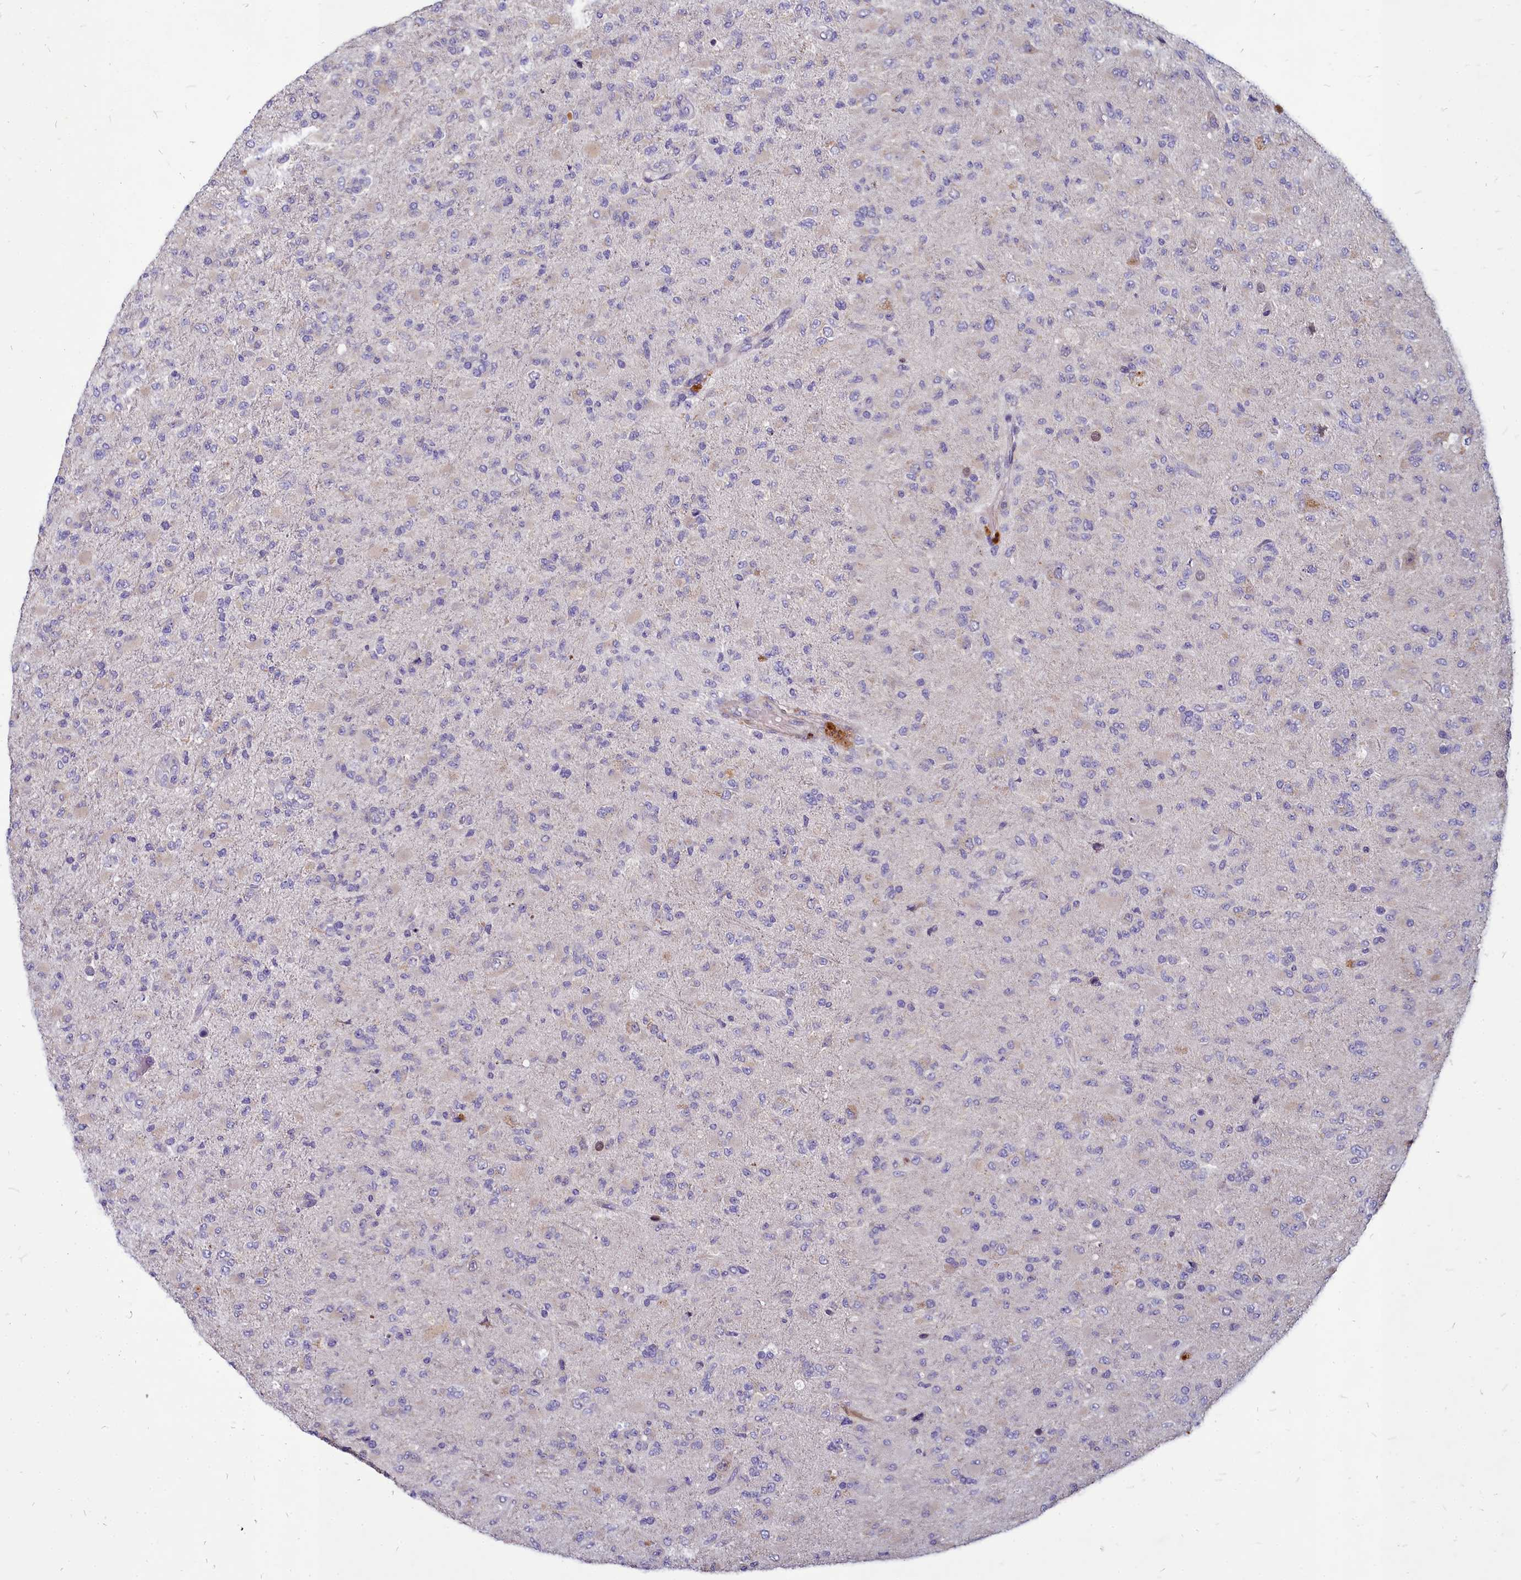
{"staining": {"intensity": "negative", "quantity": "none", "location": "none"}, "tissue": "glioma", "cell_type": "Tumor cells", "image_type": "cancer", "snomed": [{"axis": "morphology", "description": "Glioma, malignant, Low grade"}, {"axis": "topography", "description": "Brain"}], "caption": "Tumor cells are negative for brown protein staining in low-grade glioma (malignant). Brightfield microscopy of IHC stained with DAB (brown) and hematoxylin (blue), captured at high magnification.", "gene": "SMPD4", "patient": {"sex": "male", "age": 65}}